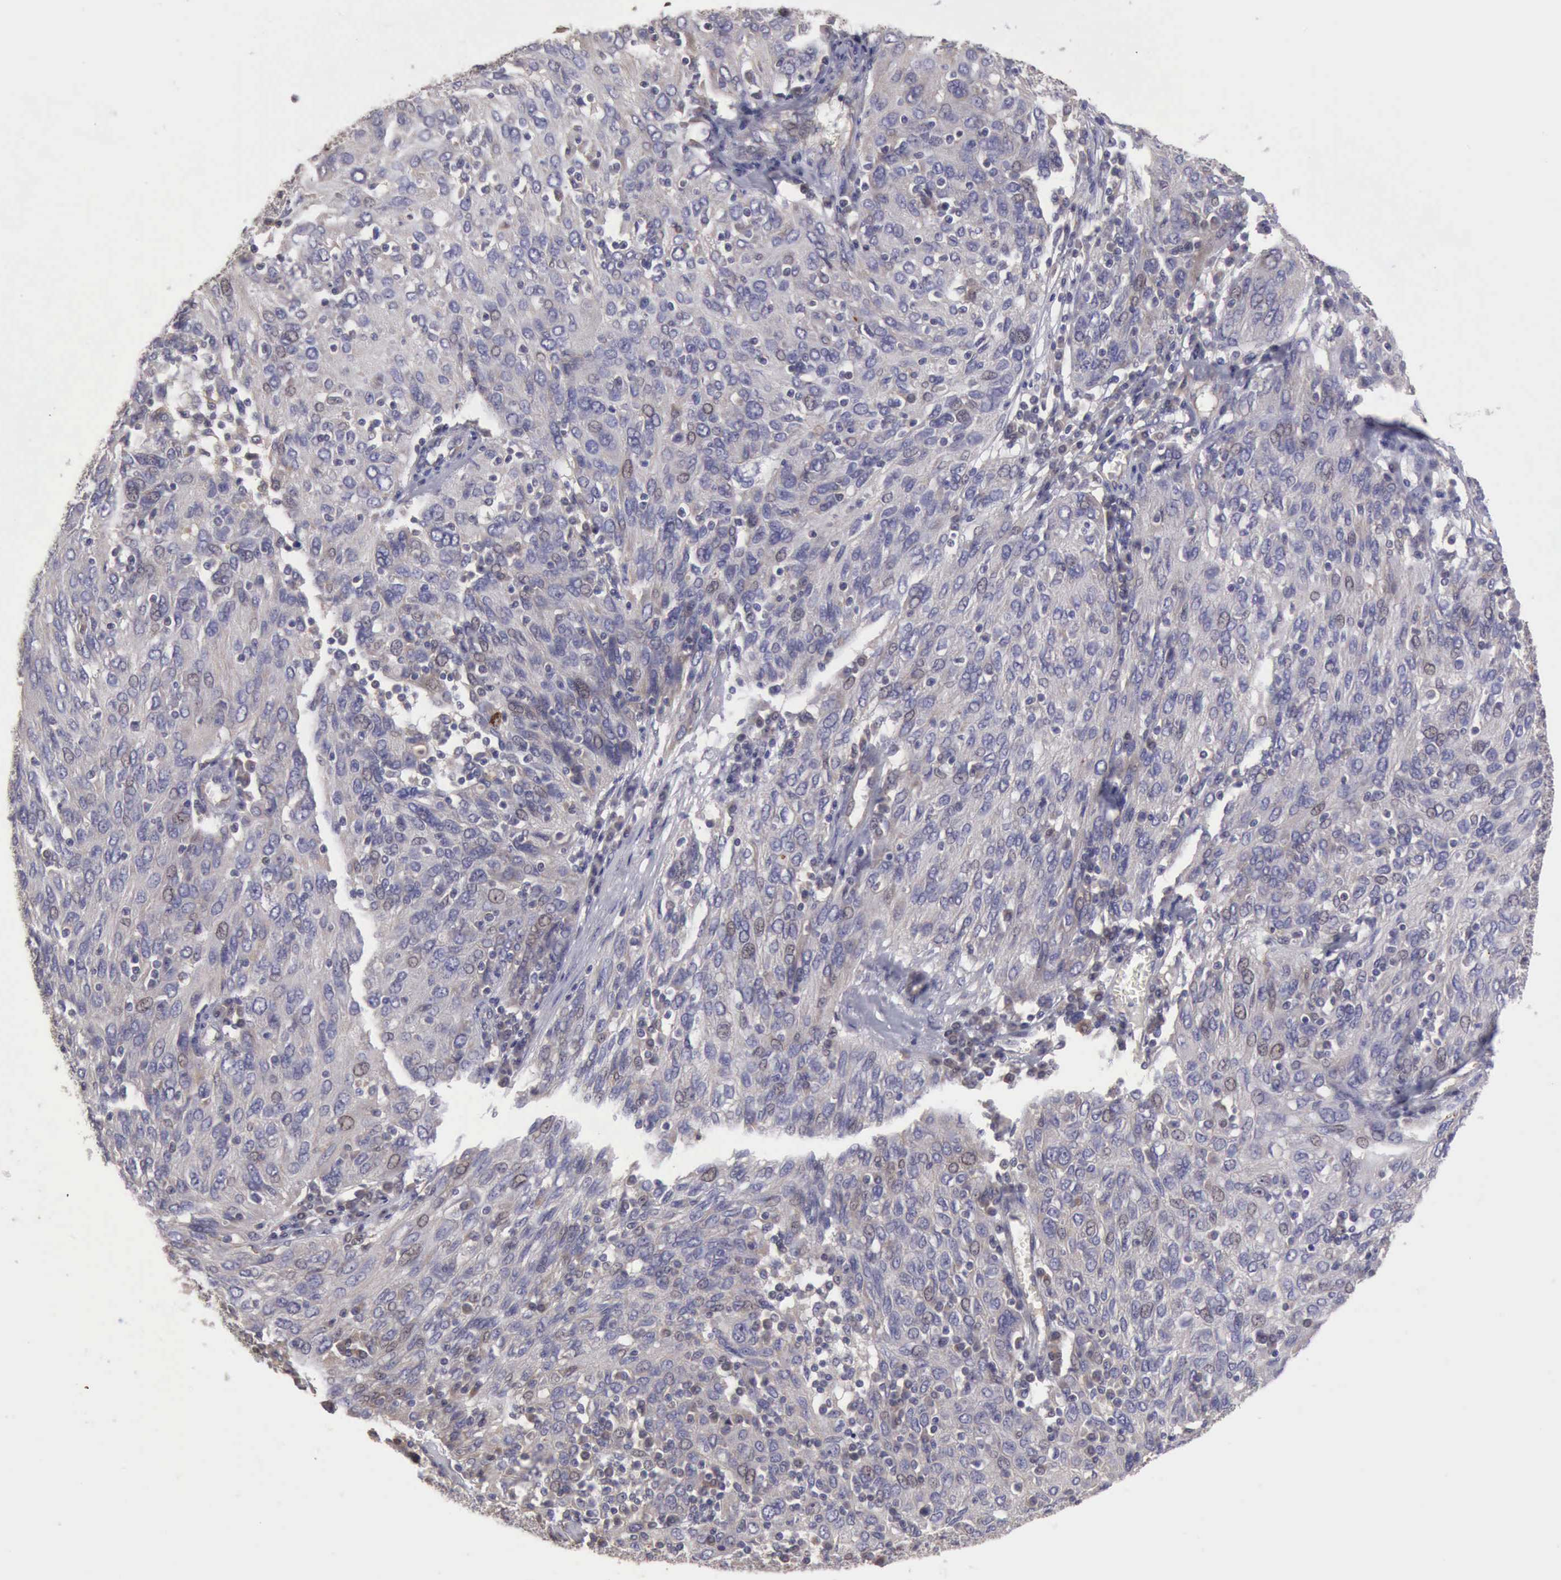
{"staining": {"intensity": "negative", "quantity": "none", "location": "none"}, "tissue": "ovarian cancer", "cell_type": "Tumor cells", "image_type": "cancer", "snomed": [{"axis": "morphology", "description": "Carcinoma, endometroid"}, {"axis": "topography", "description": "Ovary"}], "caption": "Immunohistochemistry micrograph of ovarian cancer stained for a protein (brown), which displays no expression in tumor cells.", "gene": "BMX", "patient": {"sex": "female", "age": 50}}